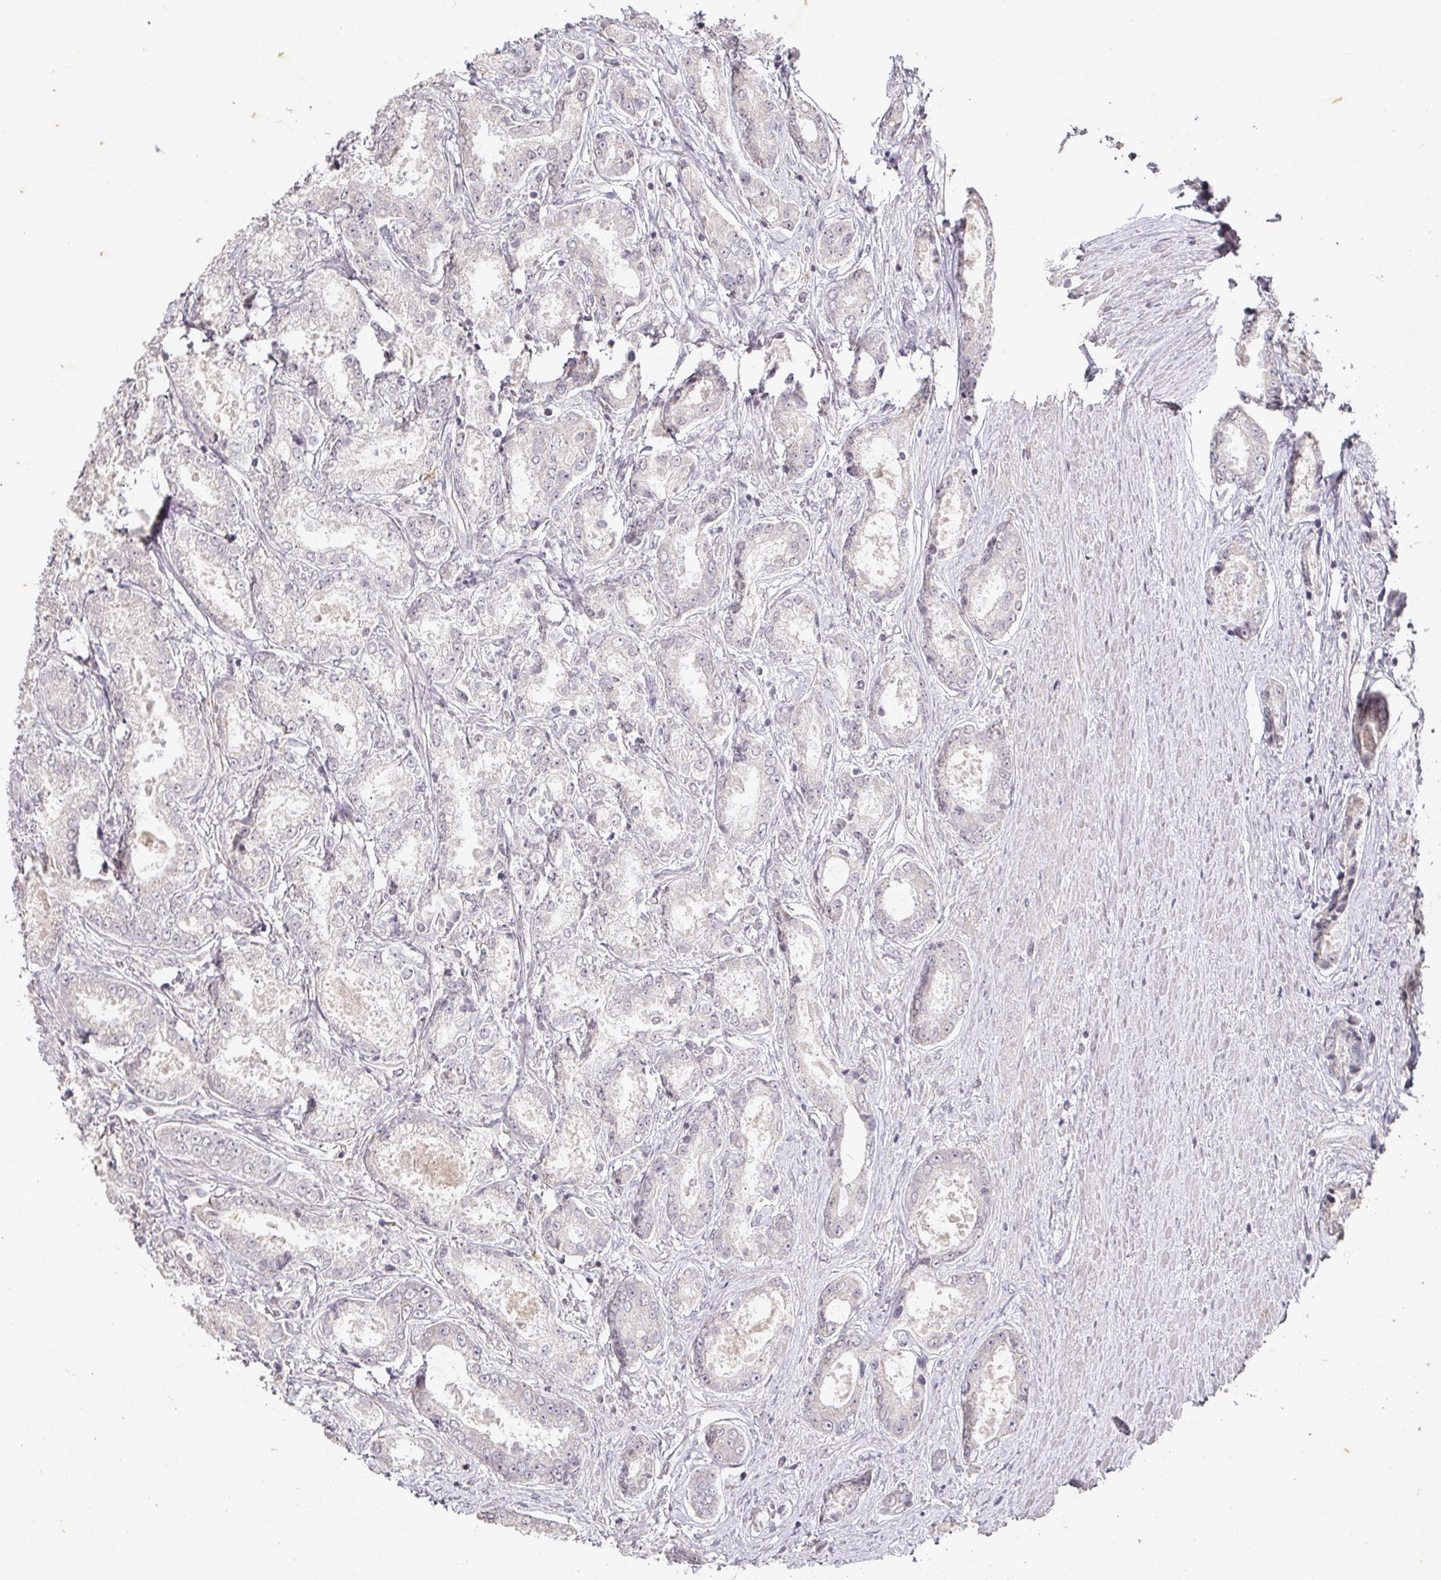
{"staining": {"intensity": "negative", "quantity": "none", "location": "none"}, "tissue": "prostate cancer", "cell_type": "Tumor cells", "image_type": "cancer", "snomed": [{"axis": "morphology", "description": "Adenocarcinoma, Low grade"}, {"axis": "topography", "description": "Prostate"}], "caption": "Tumor cells show no significant positivity in prostate low-grade adenocarcinoma.", "gene": "CAPN5", "patient": {"sex": "male", "age": 68}}